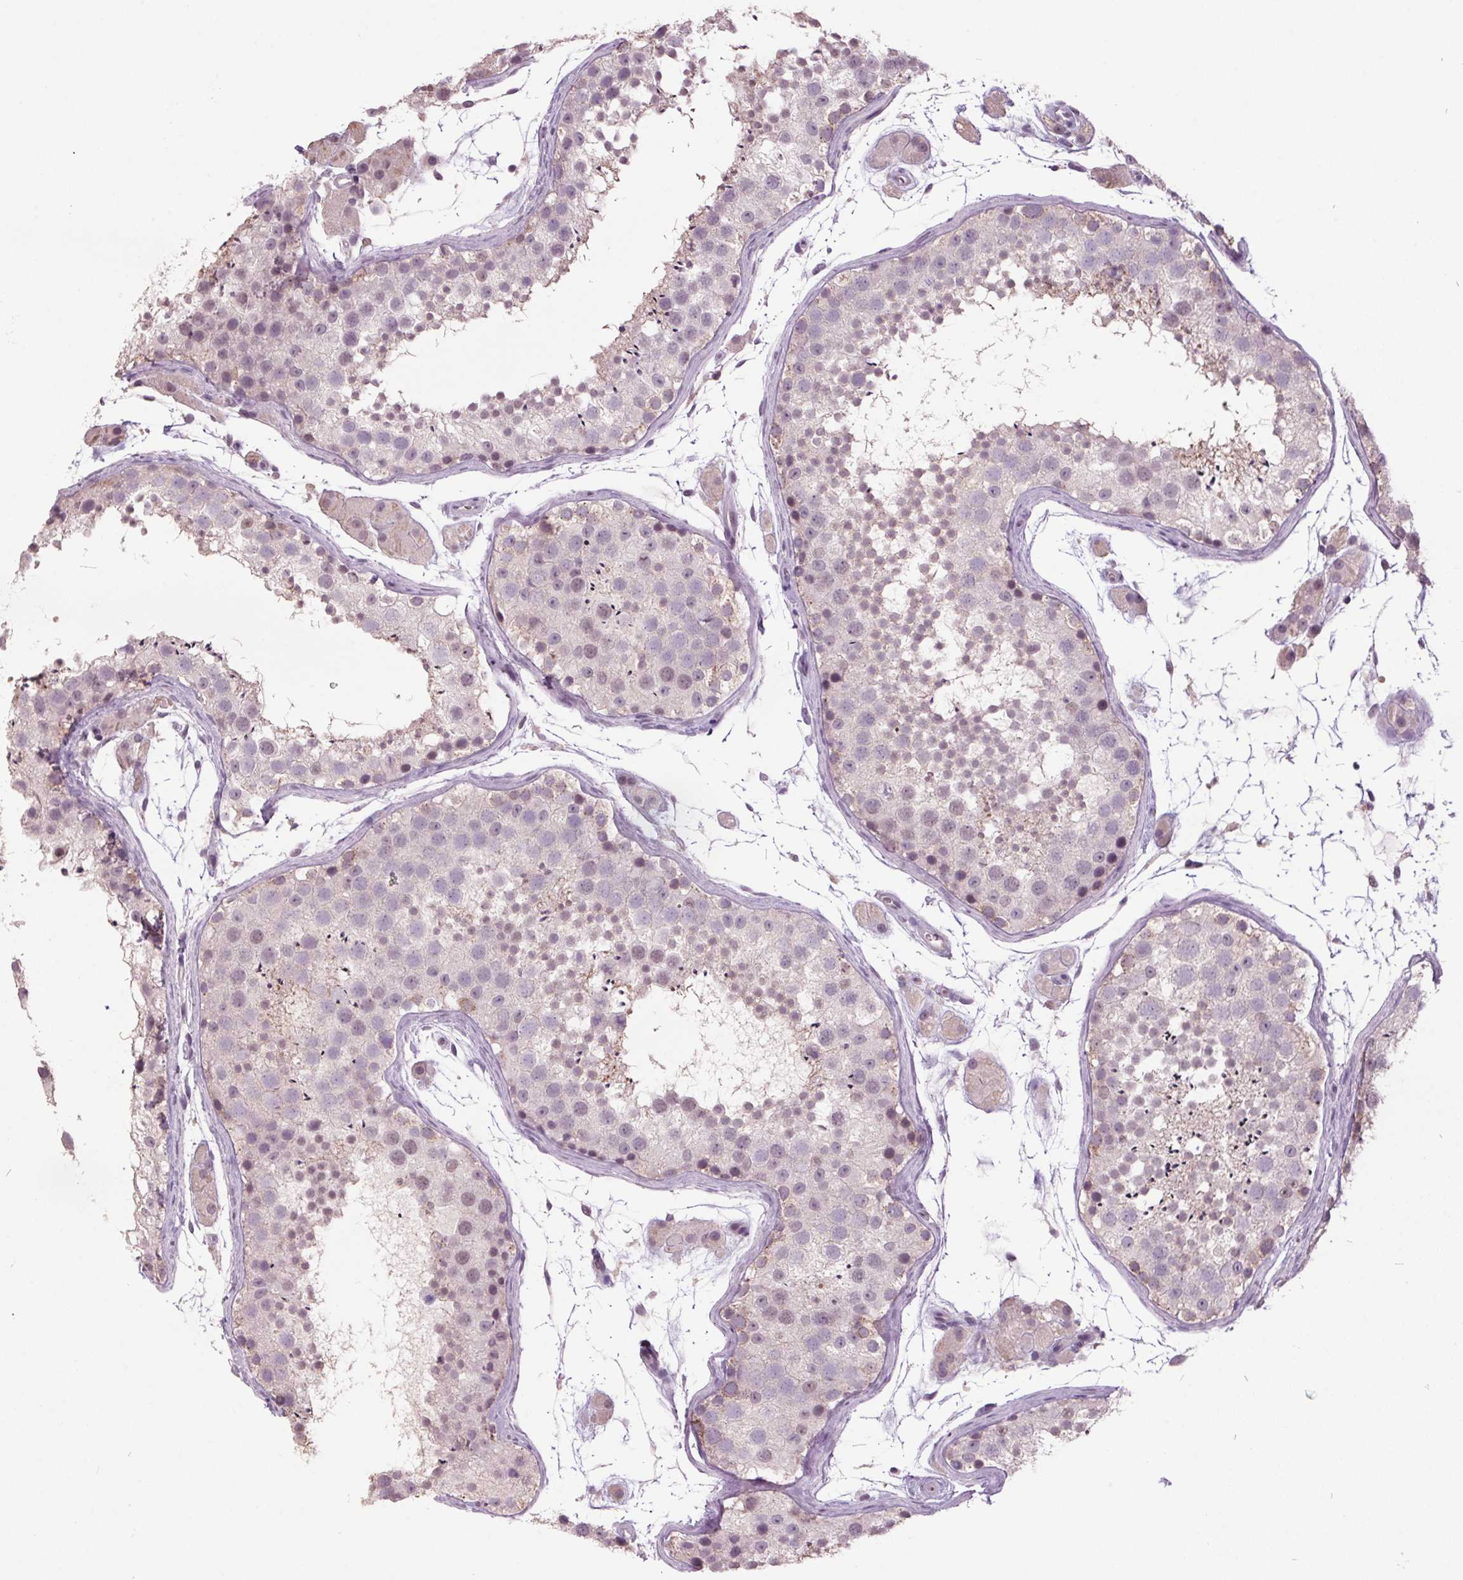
{"staining": {"intensity": "weak", "quantity": "25%-75%", "location": "nuclear"}, "tissue": "testis", "cell_type": "Cells in seminiferous ducts", "image_type": "normal", "snomed": [{"axis": "morphology", "description": "Normal tissue, NOS"}, {"axis": "topography", "description": "Testis"}], "caption": "An image showing weak nuclear positivity in about 25%-75% of cells in seminiferous ducts in unremarkable testis, as visualized by brown immunohistochemical staining.", "gene": "C2orf16", "patient": {"sex": "male", "age": 41}}